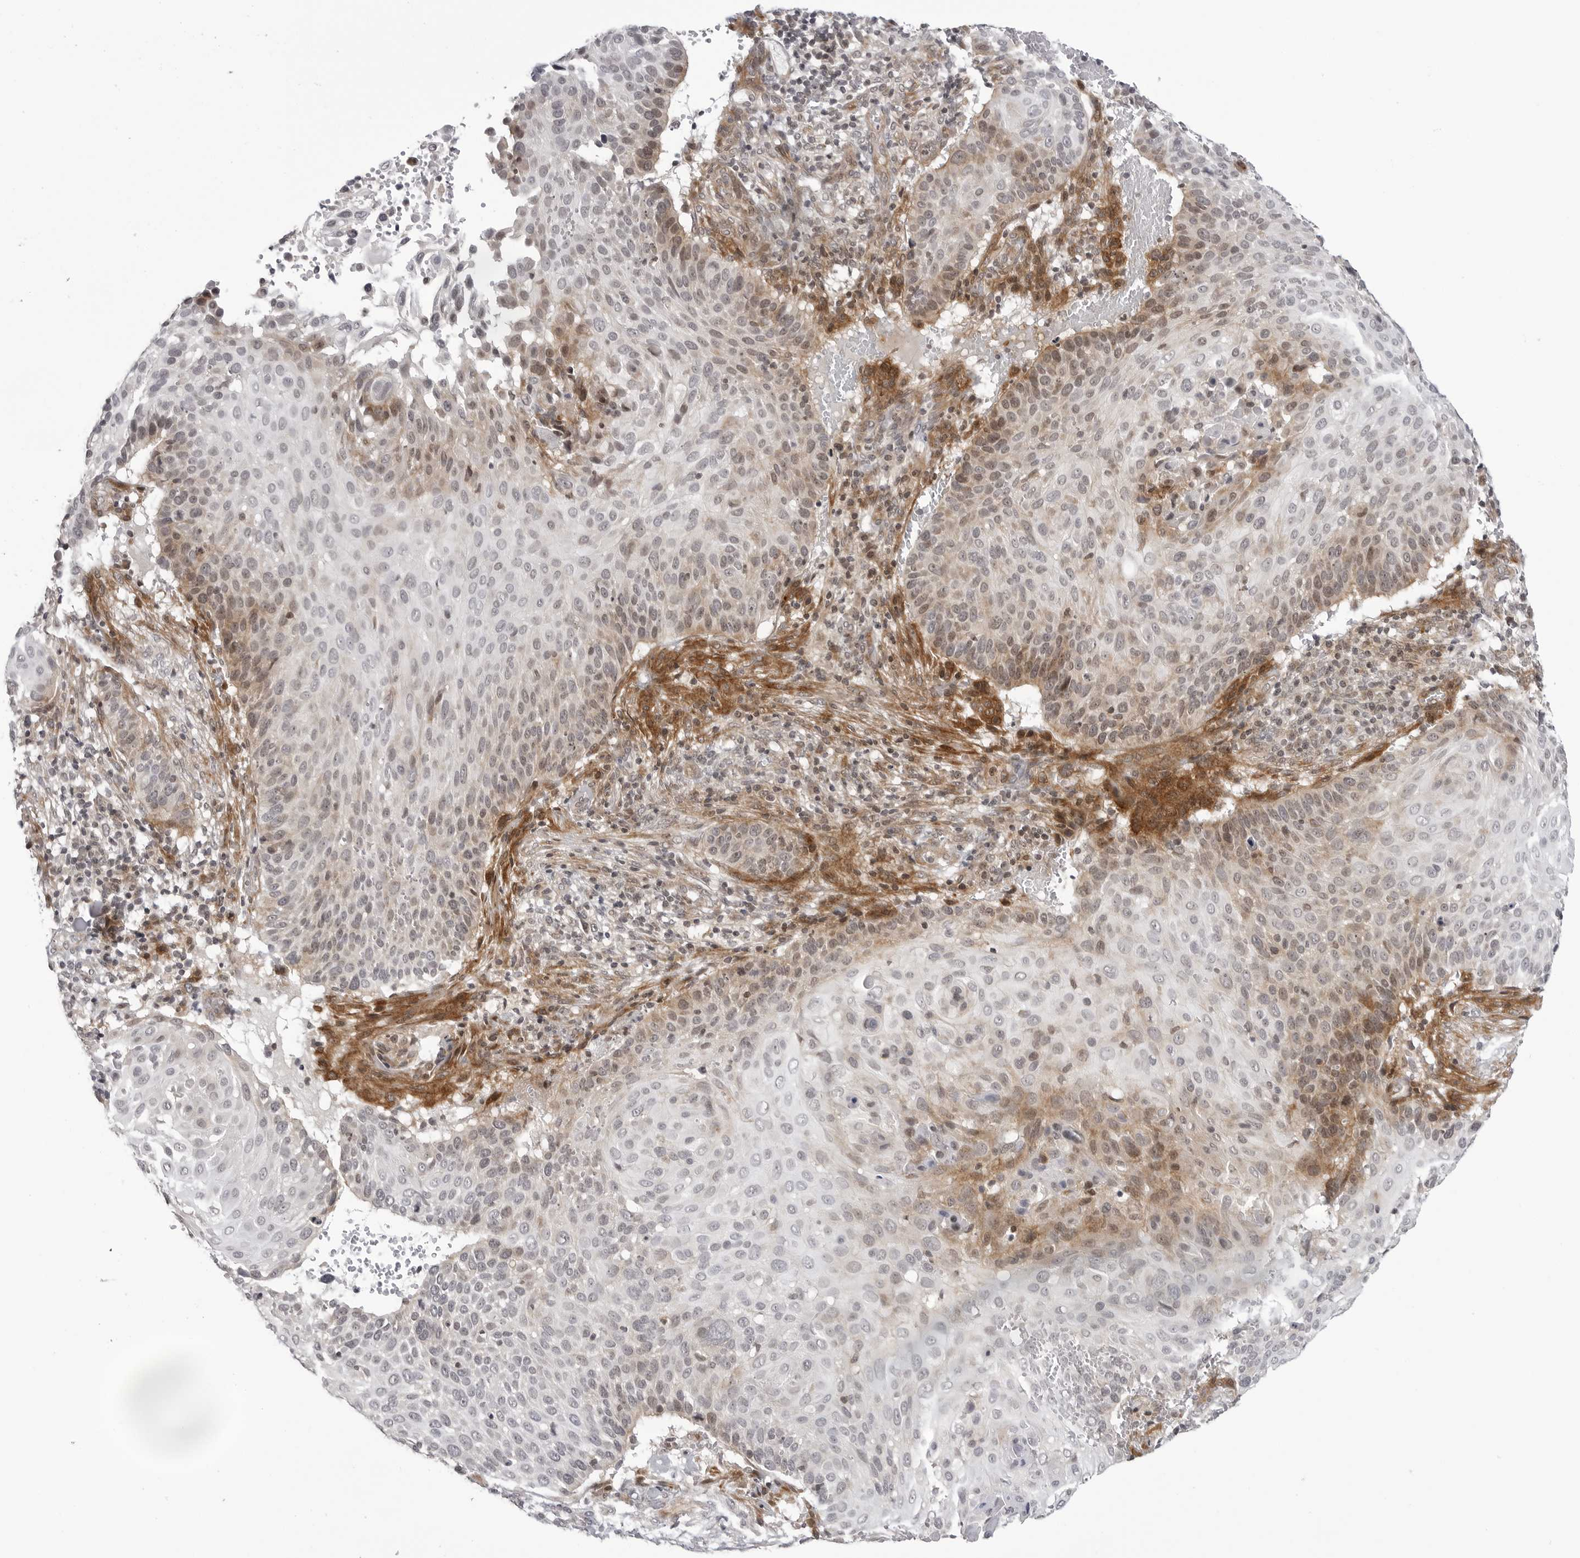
{"staining": {"intensity": "moderate", "quantity": "<25%", "location": "cytoplasmic/membranous"}, "tissue": "cervical cancer", "cell_type": "Tumor cells", "image_type": "cancer", "snomed": [{"axis": "morphology", "description": "Squamous cell carcinoma, NOS"}, {"axis": "topography", "description": "Cervix"}], "caption": "High-power microscopy captured an immunohistochemistry (IHC) image of cervical squamous cell carcinoma, revealing moderate cytoplasmic/membranous staining in about <25% of tumor cells. Using DAB (3,3'-diaminobenzidine) (brown) and hematoxylin (blue) stains, captured at high magnification using brightfield microscopy.", "gene": "ADAMTS5", "patient": {"sex": "female", "age": 74}}